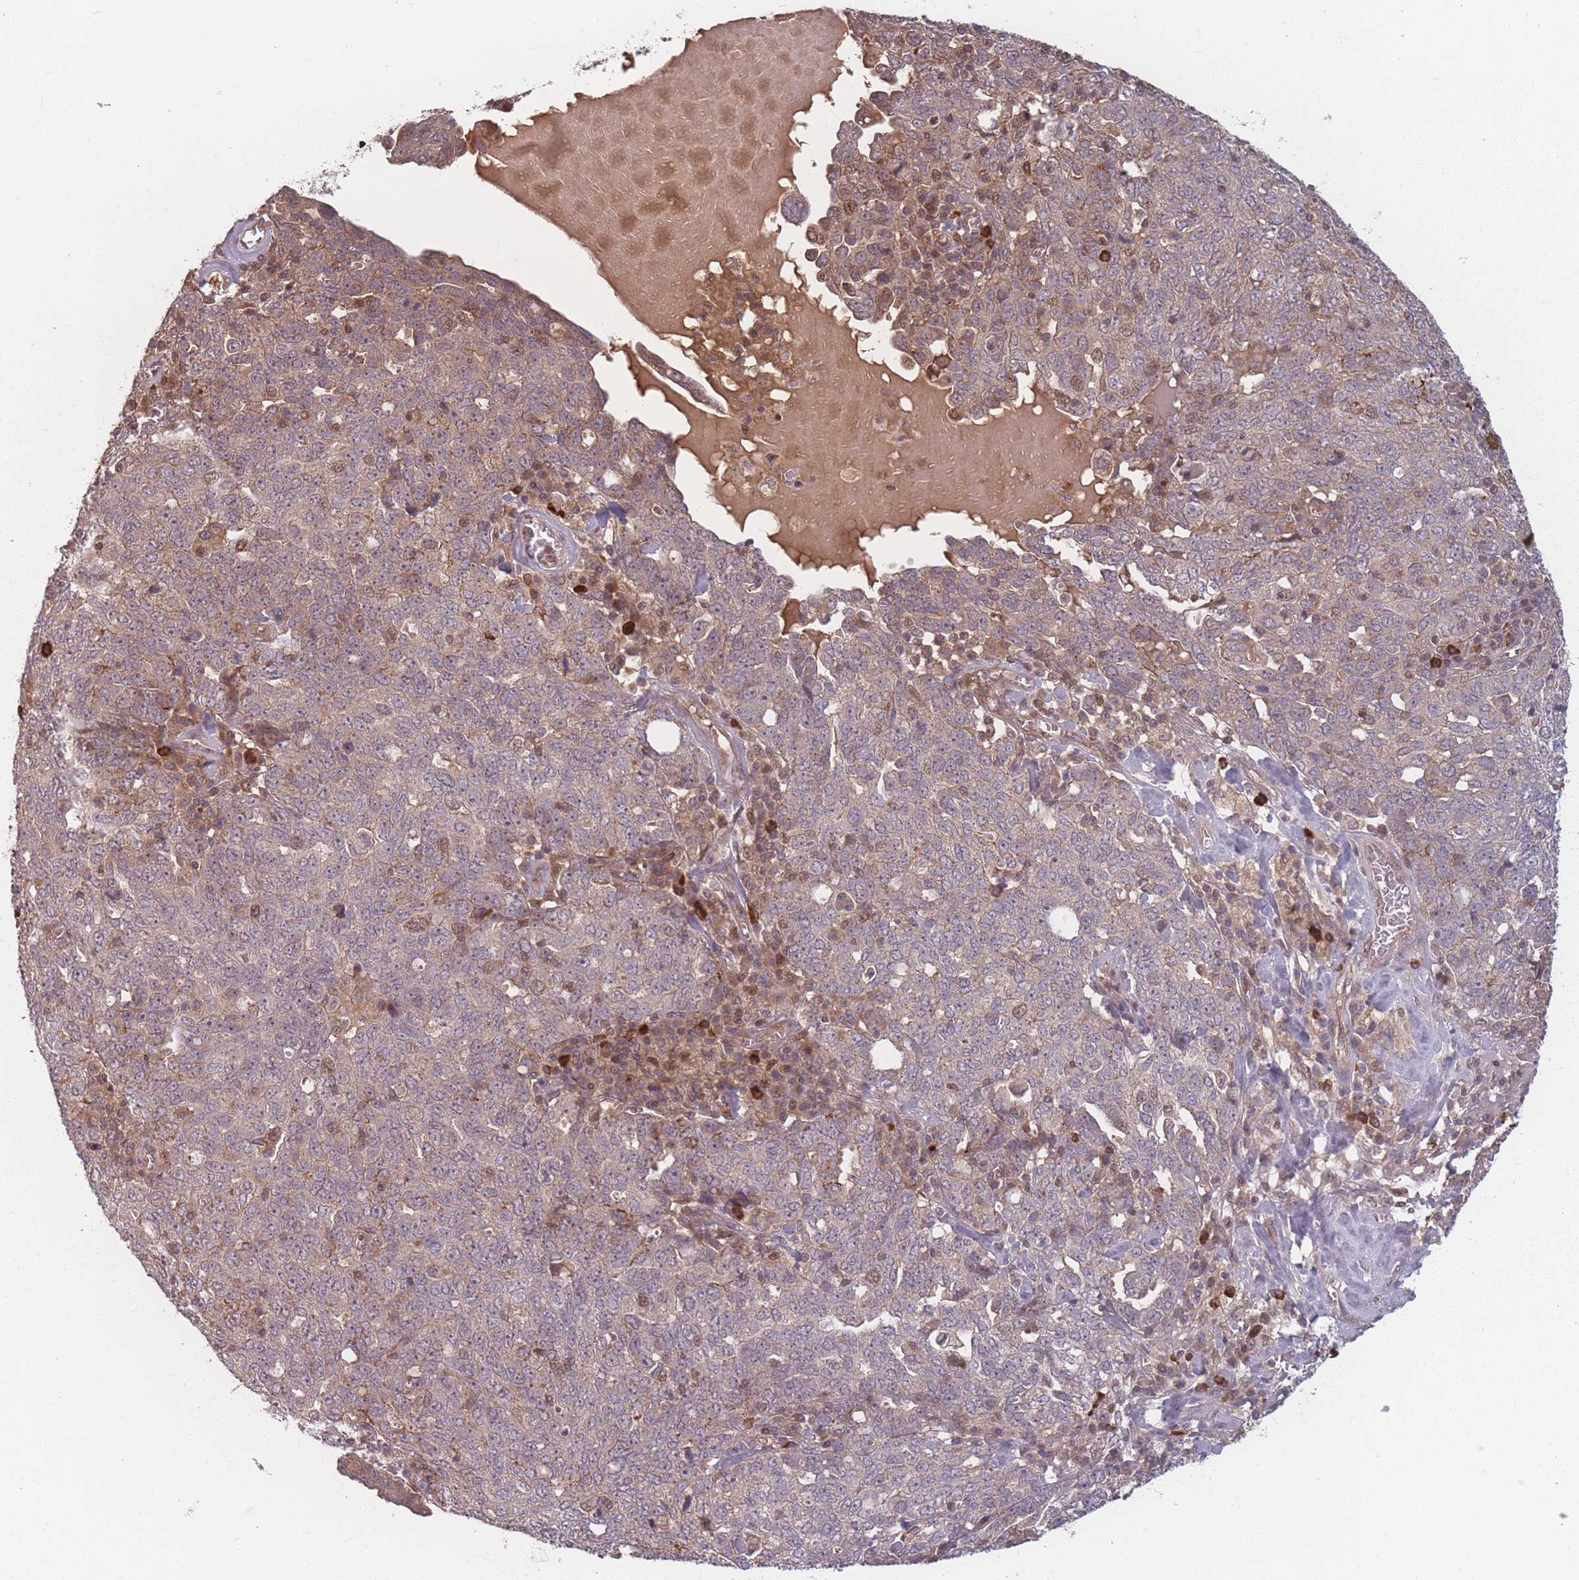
{"staining": {"intensity": "weak", "quantity": ">75%", "location": "cytoplasmic/membranous"}, "tissue": "ovarian cancer", "cell_type": "Tumor cells", "image_type": "cancer", "snomed": [{"axis": "morphology", "description": "Carcinoma, endometroid"}, {"axis": "topography", "description": "Ovary"}], "caption": "A histopathology image of ovarian endometroid carcinoma stained for a protein shows weak cytoplasmic/membranous brown staining in tumor cells.", "gene": "HAGH", "patient": {"sex": "female", "age": 62}}